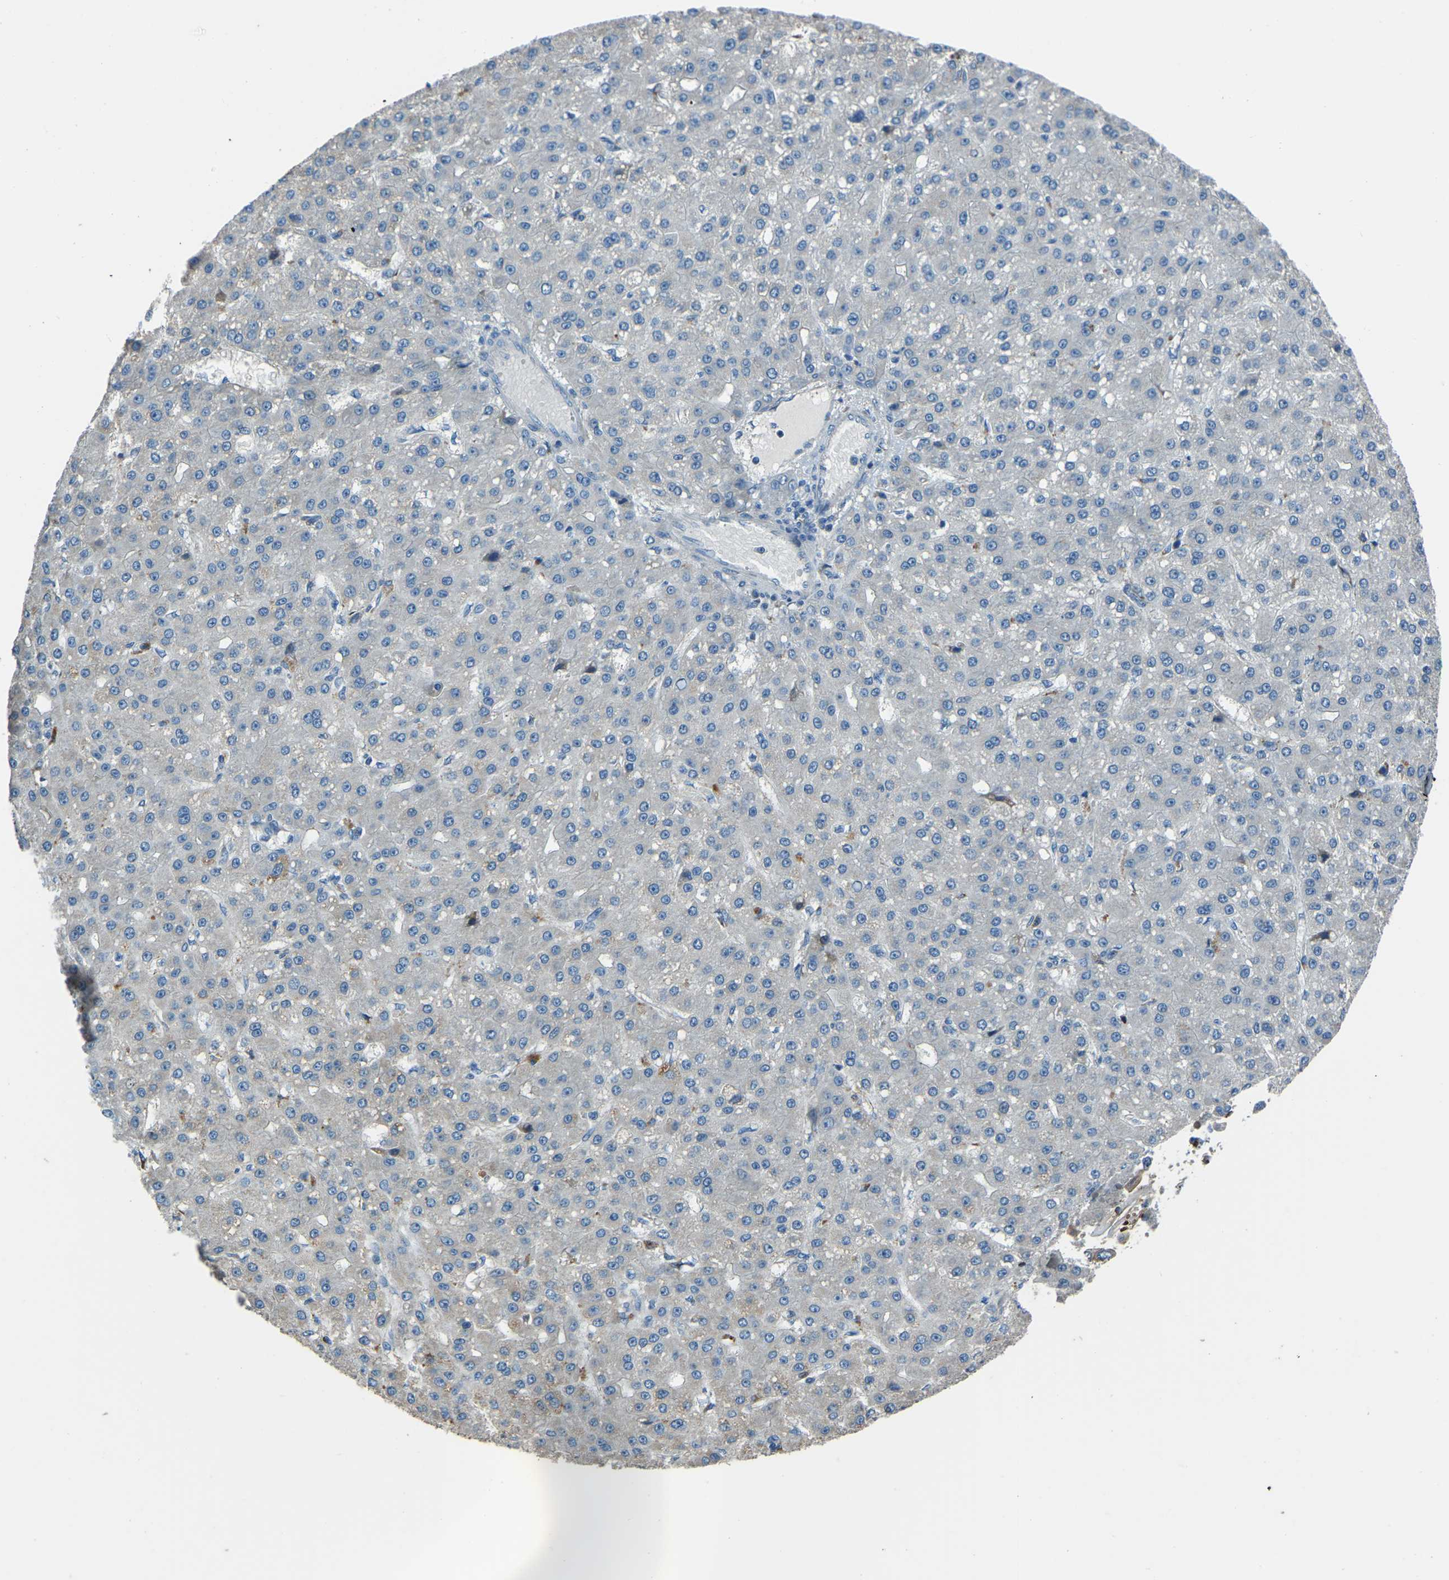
{"staining": {"intensity": "negative", "quantity": "none", "location": "none"}, "tissue": "liver cancer", "cell_type": "Tumor cells", "image_type": "cancer", "snomed": [{"axis": "morphology", "description": "Carcinoma, Hepatocellular, NOS"}, {"axis": "topography", "description": "Liver"}], "caption": "Tumor cells are negative for protein expression in human hepatocellular carcinoma (liver).", "gene": "COL3A1", "patient": {"sex": "male", "age": 67}}